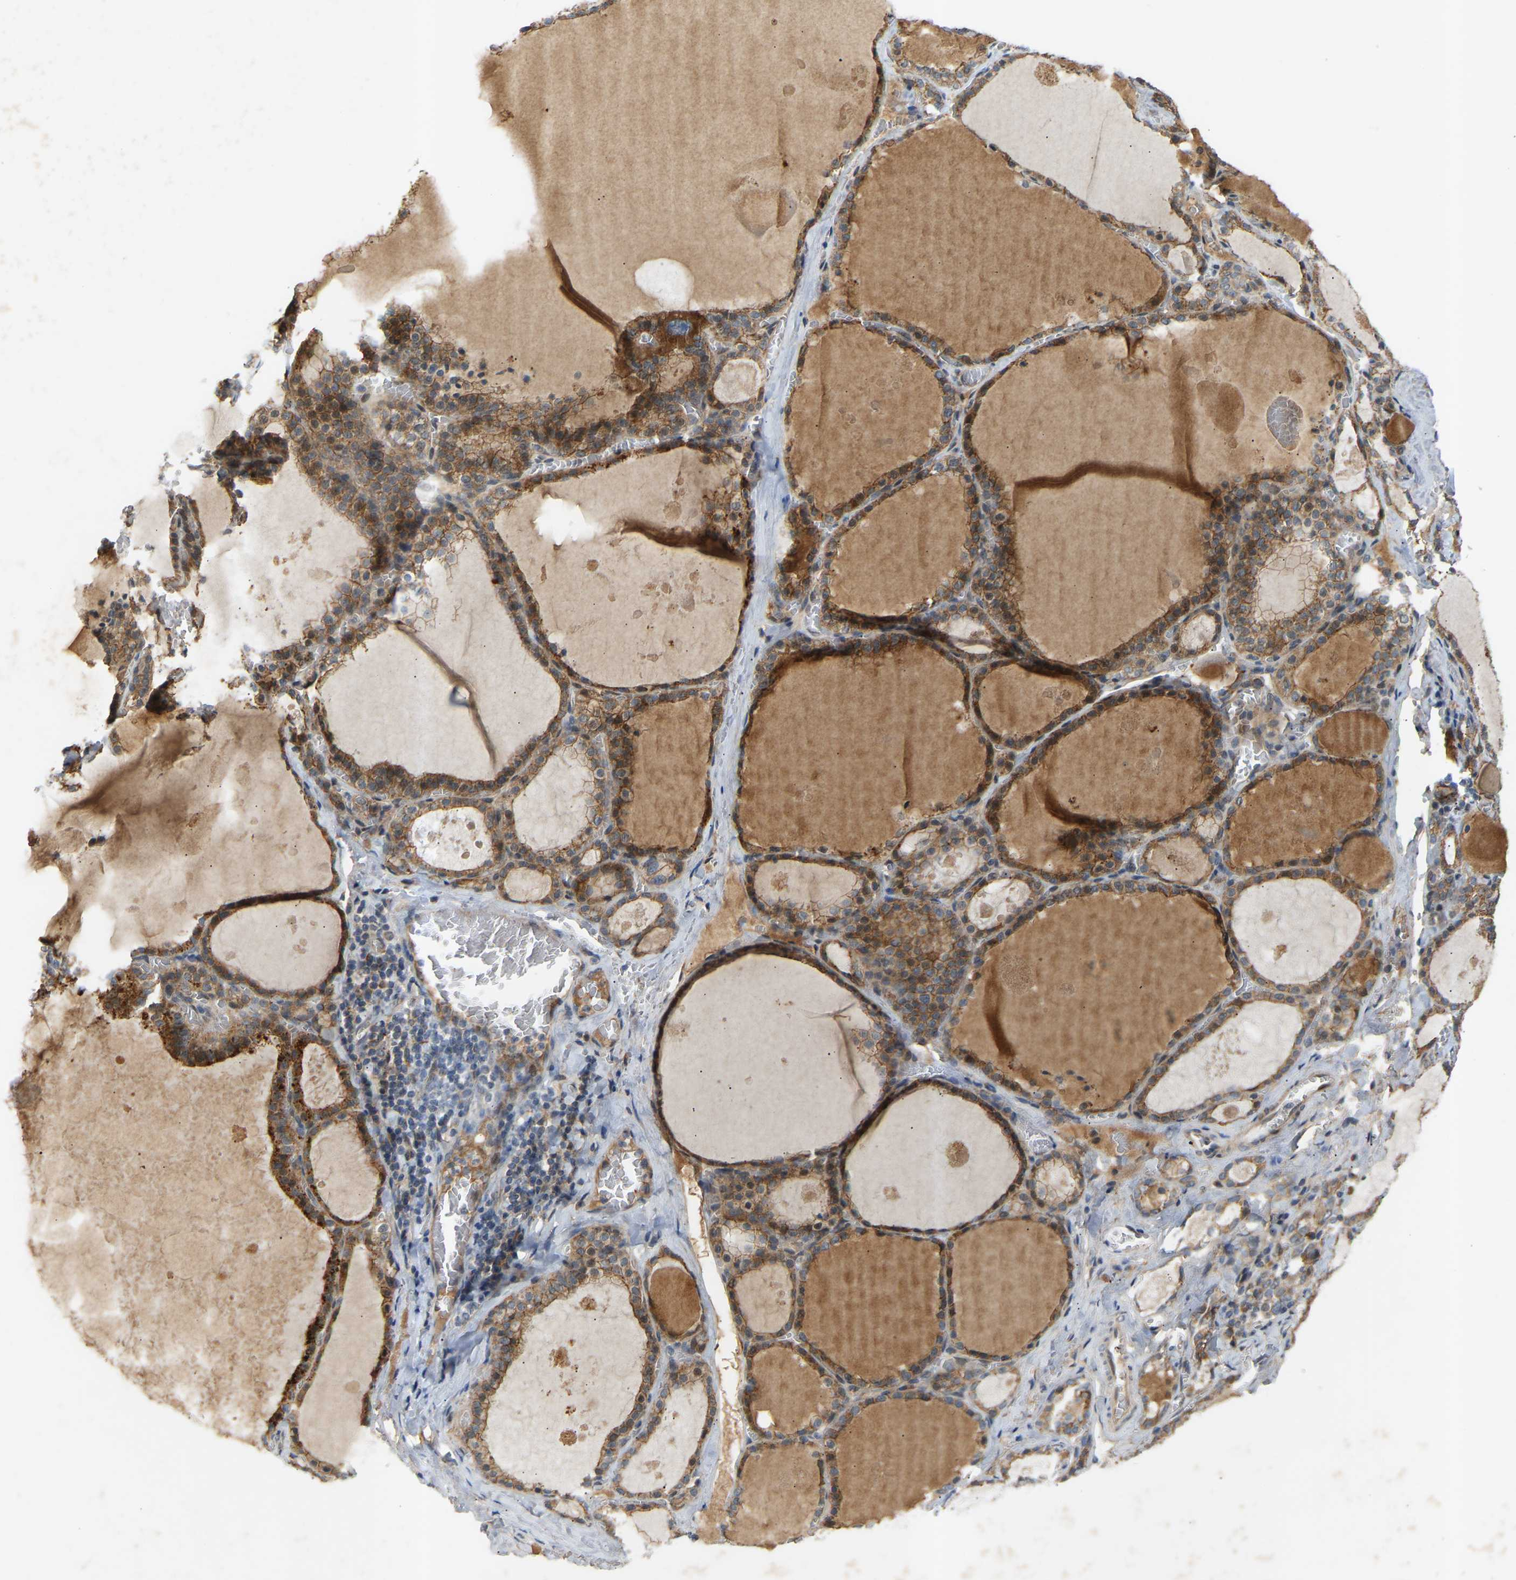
{"staining": {"intensity": "moderate", "quantity": ">75%", "location": "cytoplasmic/membranous"}, "tissue": "thyroid gland", "cell_type": "Glandular cells", "image_type": "normal", "snomed": [{"axis": "morphology", "description": "Normal tissue, NOS"}, {"axis": "topography", "description": "Thyroid gland"}], "caption": "A brown stain highlights moderate cytoplasmic/membranous staining of a protein in glandular cells of benign thyroid gland.", "gene": "ATP5MF", "patient": {"sex": "male", "age": 56}}